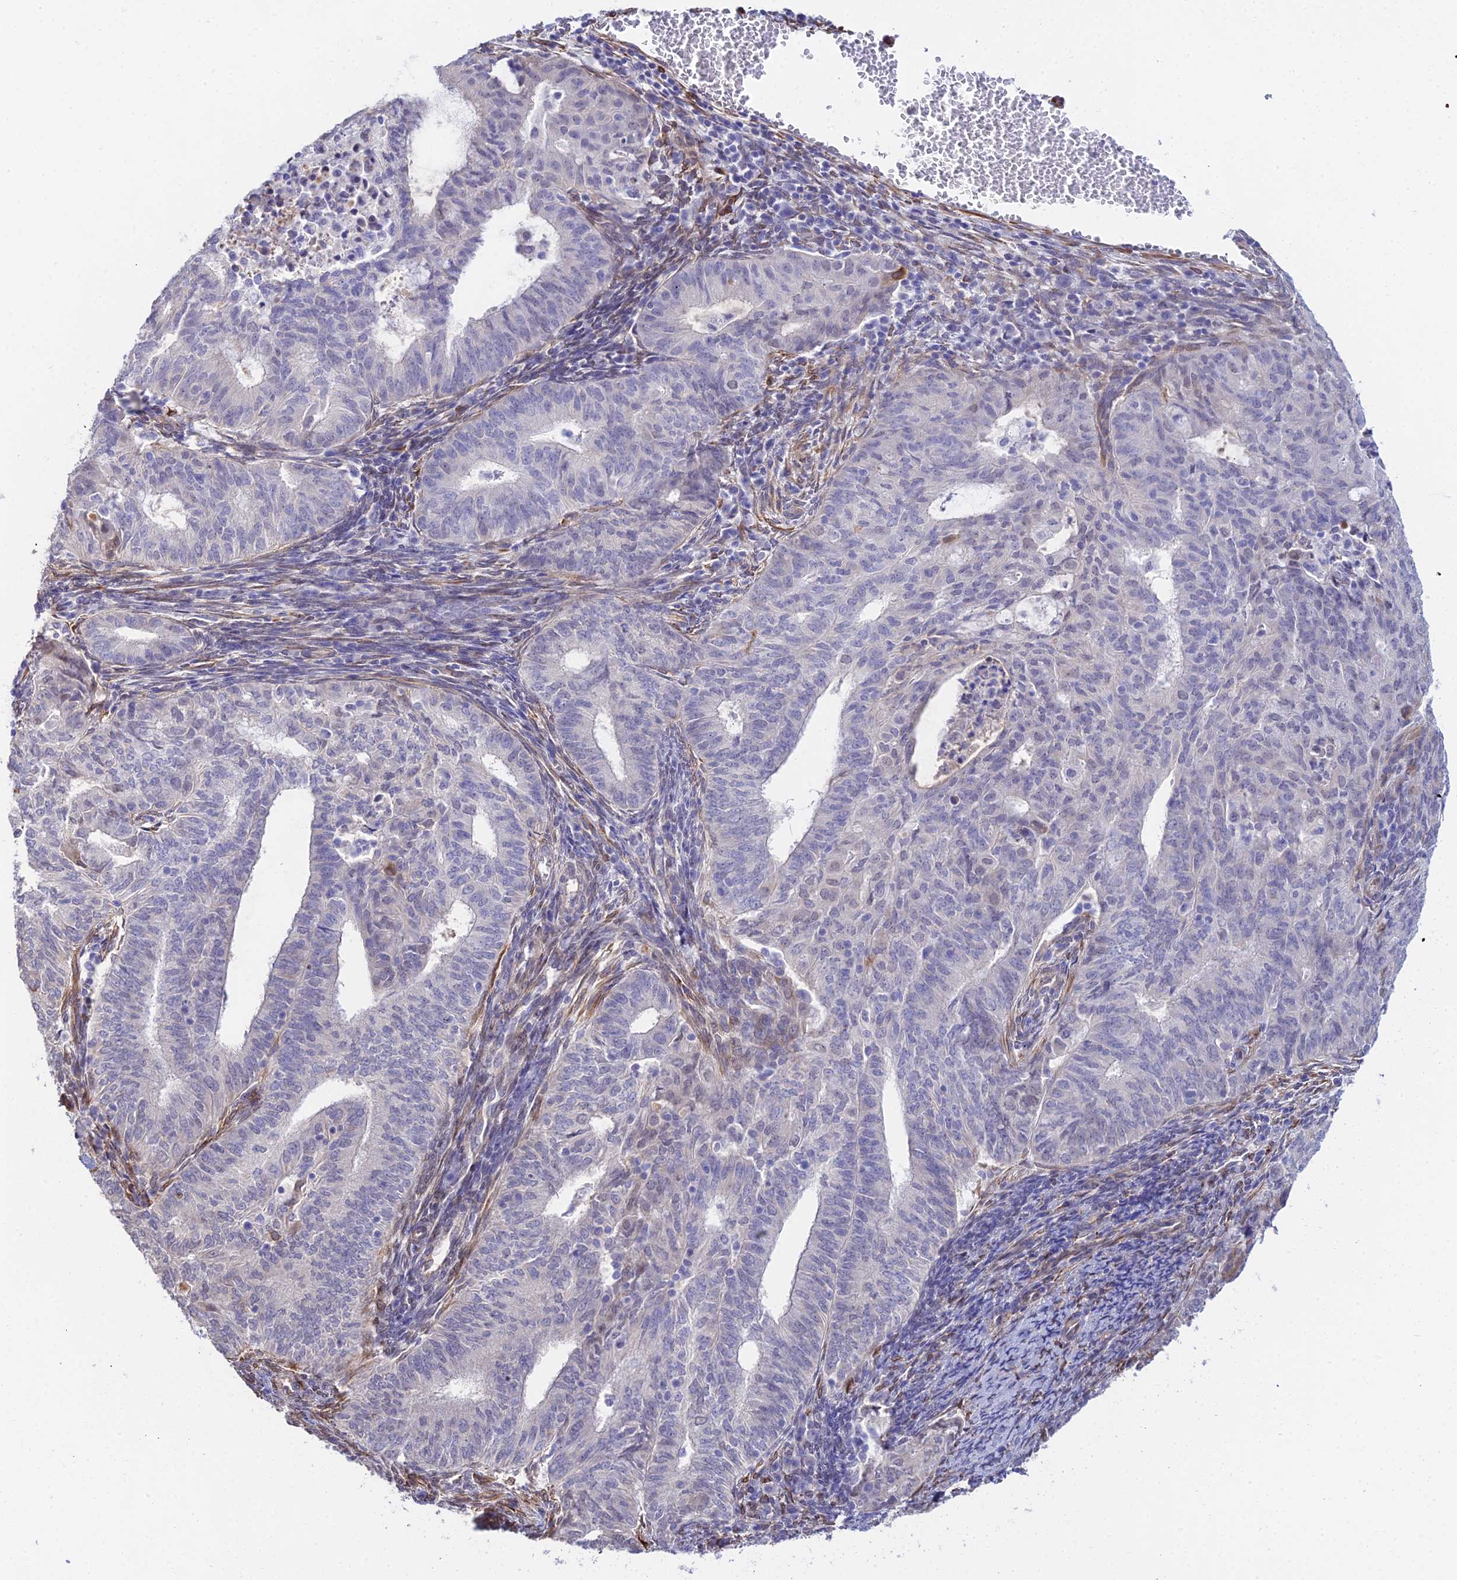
{"staining": {"intensity": "negative", "quantity": "none", "location": "none"}, "tissue": "endometrial cancer", "cell_type": "Tumor cells", "image_type": "cancer", "snomed": [{"axis": "morphology", "description": "Adenocarcinoma, NOS"}, {"axis": "topography", "description": "Endometrium"}], "caption": "The micrograph exhibits no staining of tumor cells in adenocarcinoma (endometrial).", "gene": "MXRA7", "patient": {"sex": "female", "age": 62}}